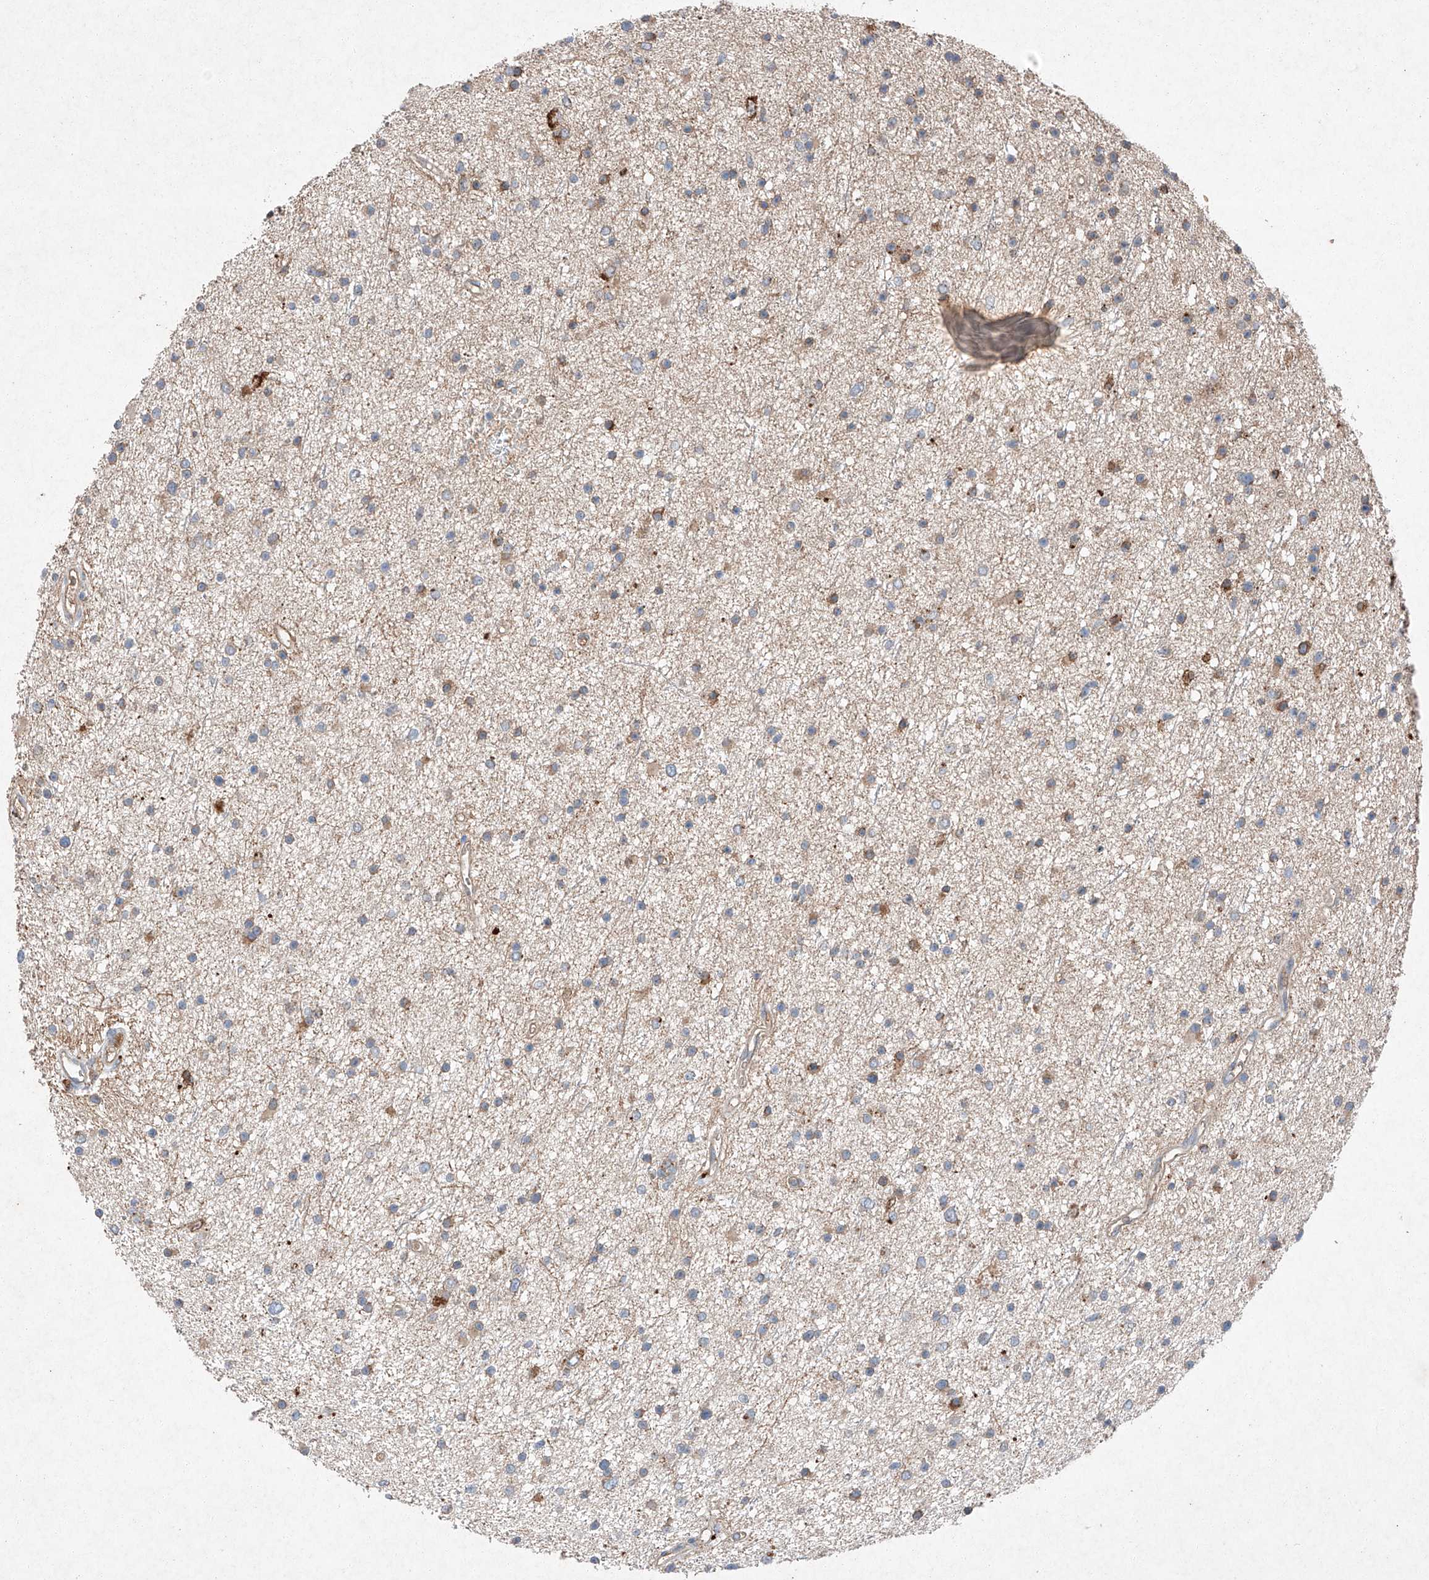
{"staining": {"intensity": "negative", "quantity": "none", "location": "none"}, "tissue": "glioma", "cell_type": "Tumor cells", "image_type": "cancer", "snomed": [{"axis": "morphology", "description": "Glioma, malignant, Low grade"}, {"axis": "topography", "description": "Cerebral cortex"}], "caption": "The immunohistochemistry (IHC) image has no significant staining in tumor cells of malignant glioma (low-grade) tissue. Nuclei are stained in blue.", "gene": "RUSC1", "patient": {"sex": "female", "age": 39}}